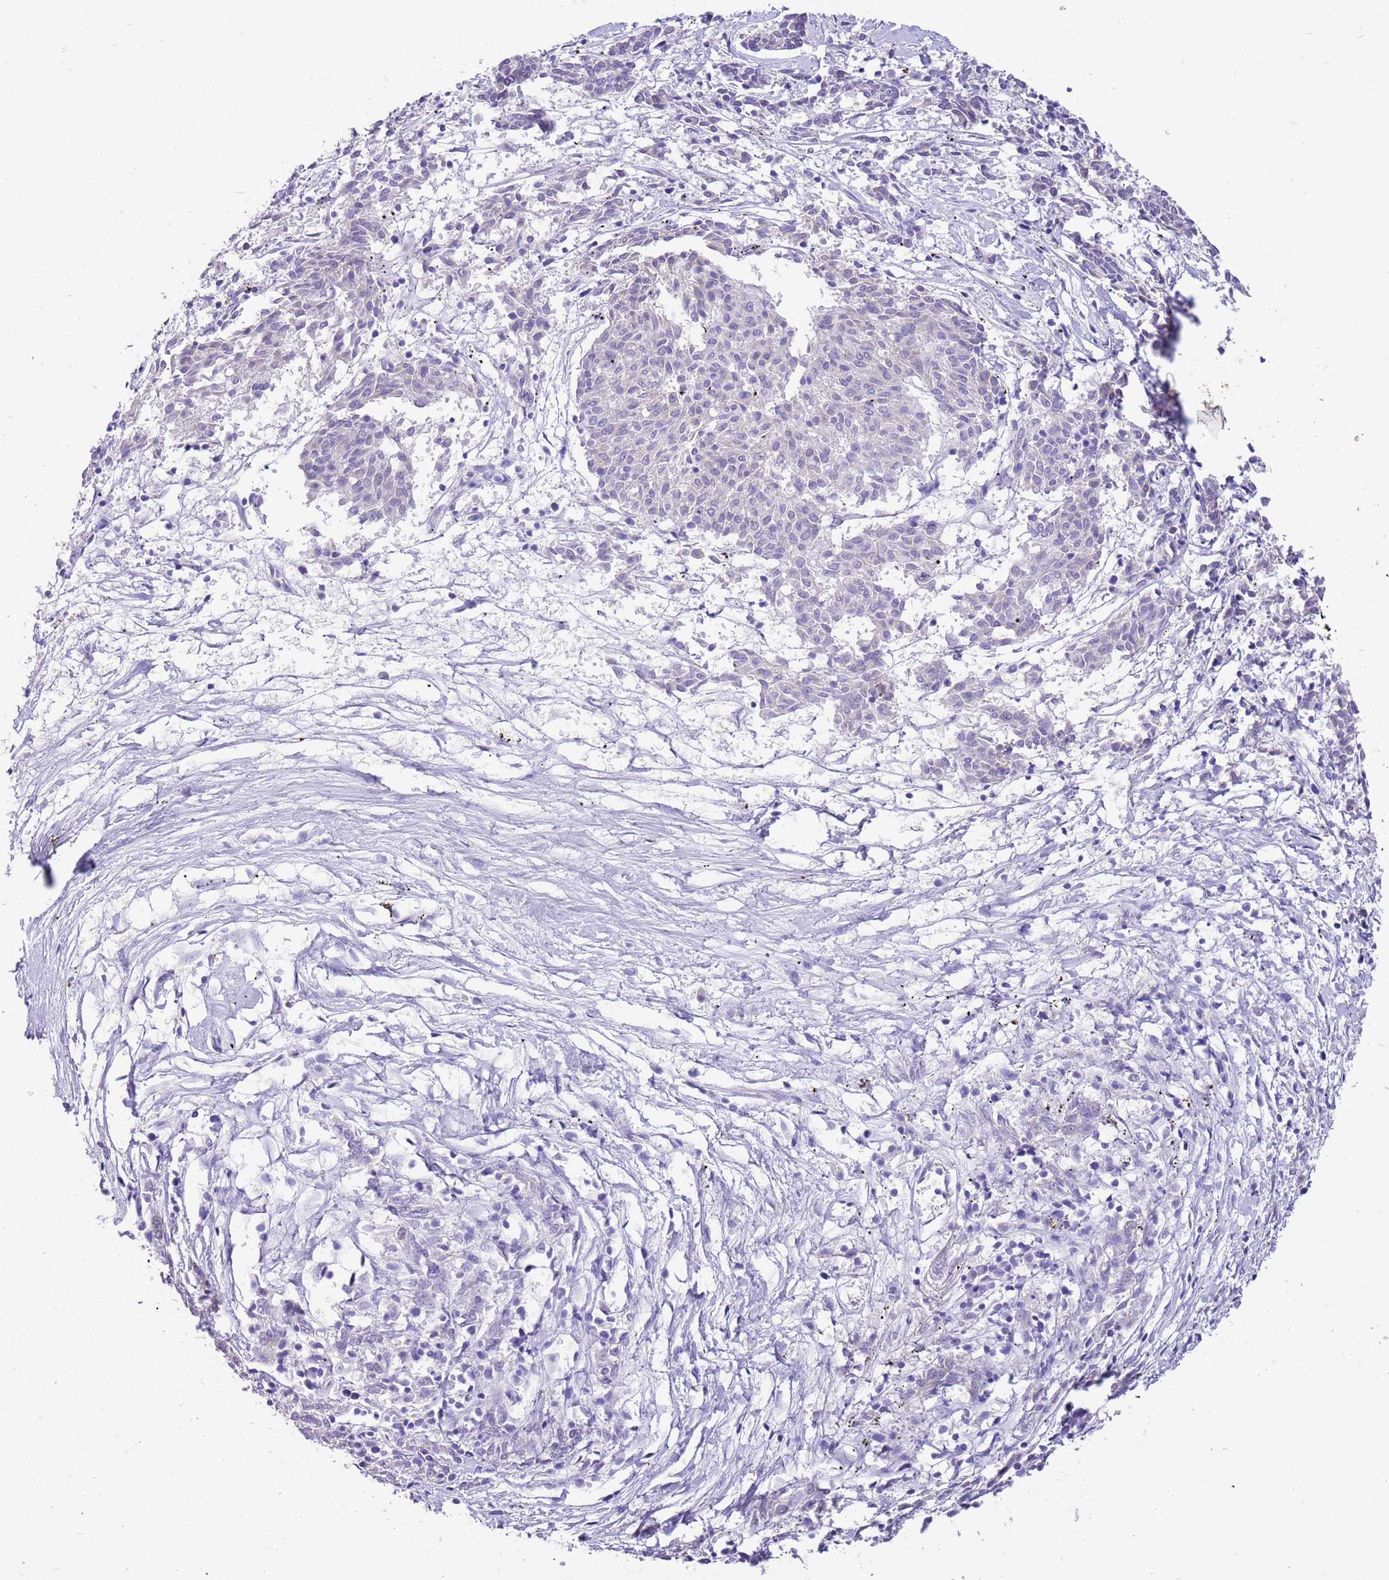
{"staining": {"intensity": "negative", "quantity": "none", "location": "none"}, "tissue": "melanoma", "cell_type": "Tumor cells", "image_type": "cancer", "snomed": [{"axis": "morphology", "description": "Malignant melanoma, NOS"}, {"axis": "topography", "description": "Skin"}], "caption": "A high-resolution micrograph shows immunohistochemistry (IHC) staining of malignant melanoma, which exhibits no significant positivity in tumor cells. (DAB (3,3'-diaminobenzidine) immunohistochemistry with hematoxylin counter stain).", "gene": "SERINC3", "patient": {"sex": "female", "age": 72}}